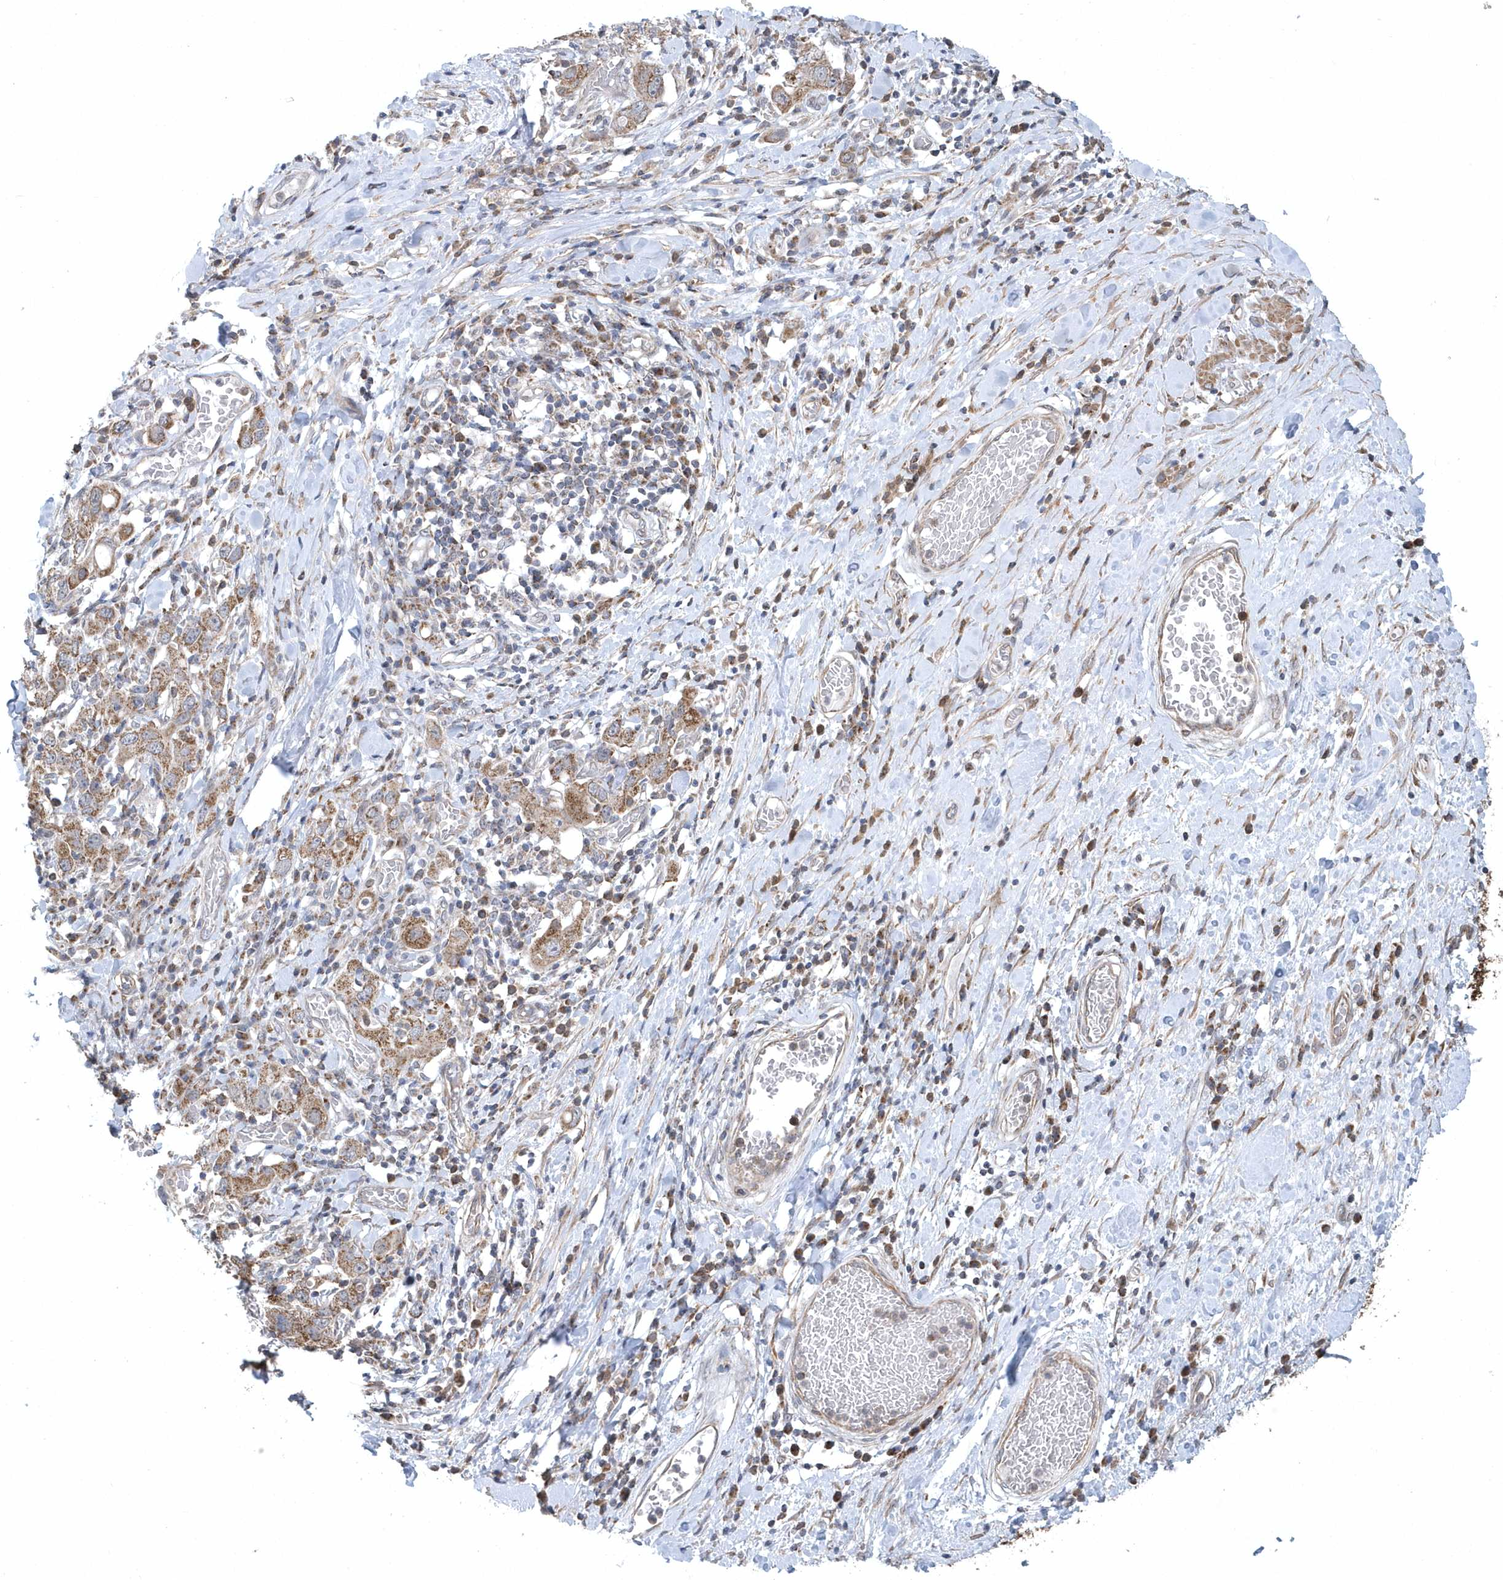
{"staining": {"intensity": "moderate", "quantity": ">75%", "location": "cytoplasmic/membranous"}, "tissue": "stomach cancer", "cell_type": "Tumor cells", "image_type": "cancer", "snomed": [{"axis": "morphology", "description": "Adenocarcinoma, NOS"}, {"axis": "topography", "description": "Stomach, upper"}], "caption": "Human stomach cancer stained with a protein marker reveals moderate staining in tumor cells.", "gene": "SLX9", "patient": {"sex": "male", "age": 62}}